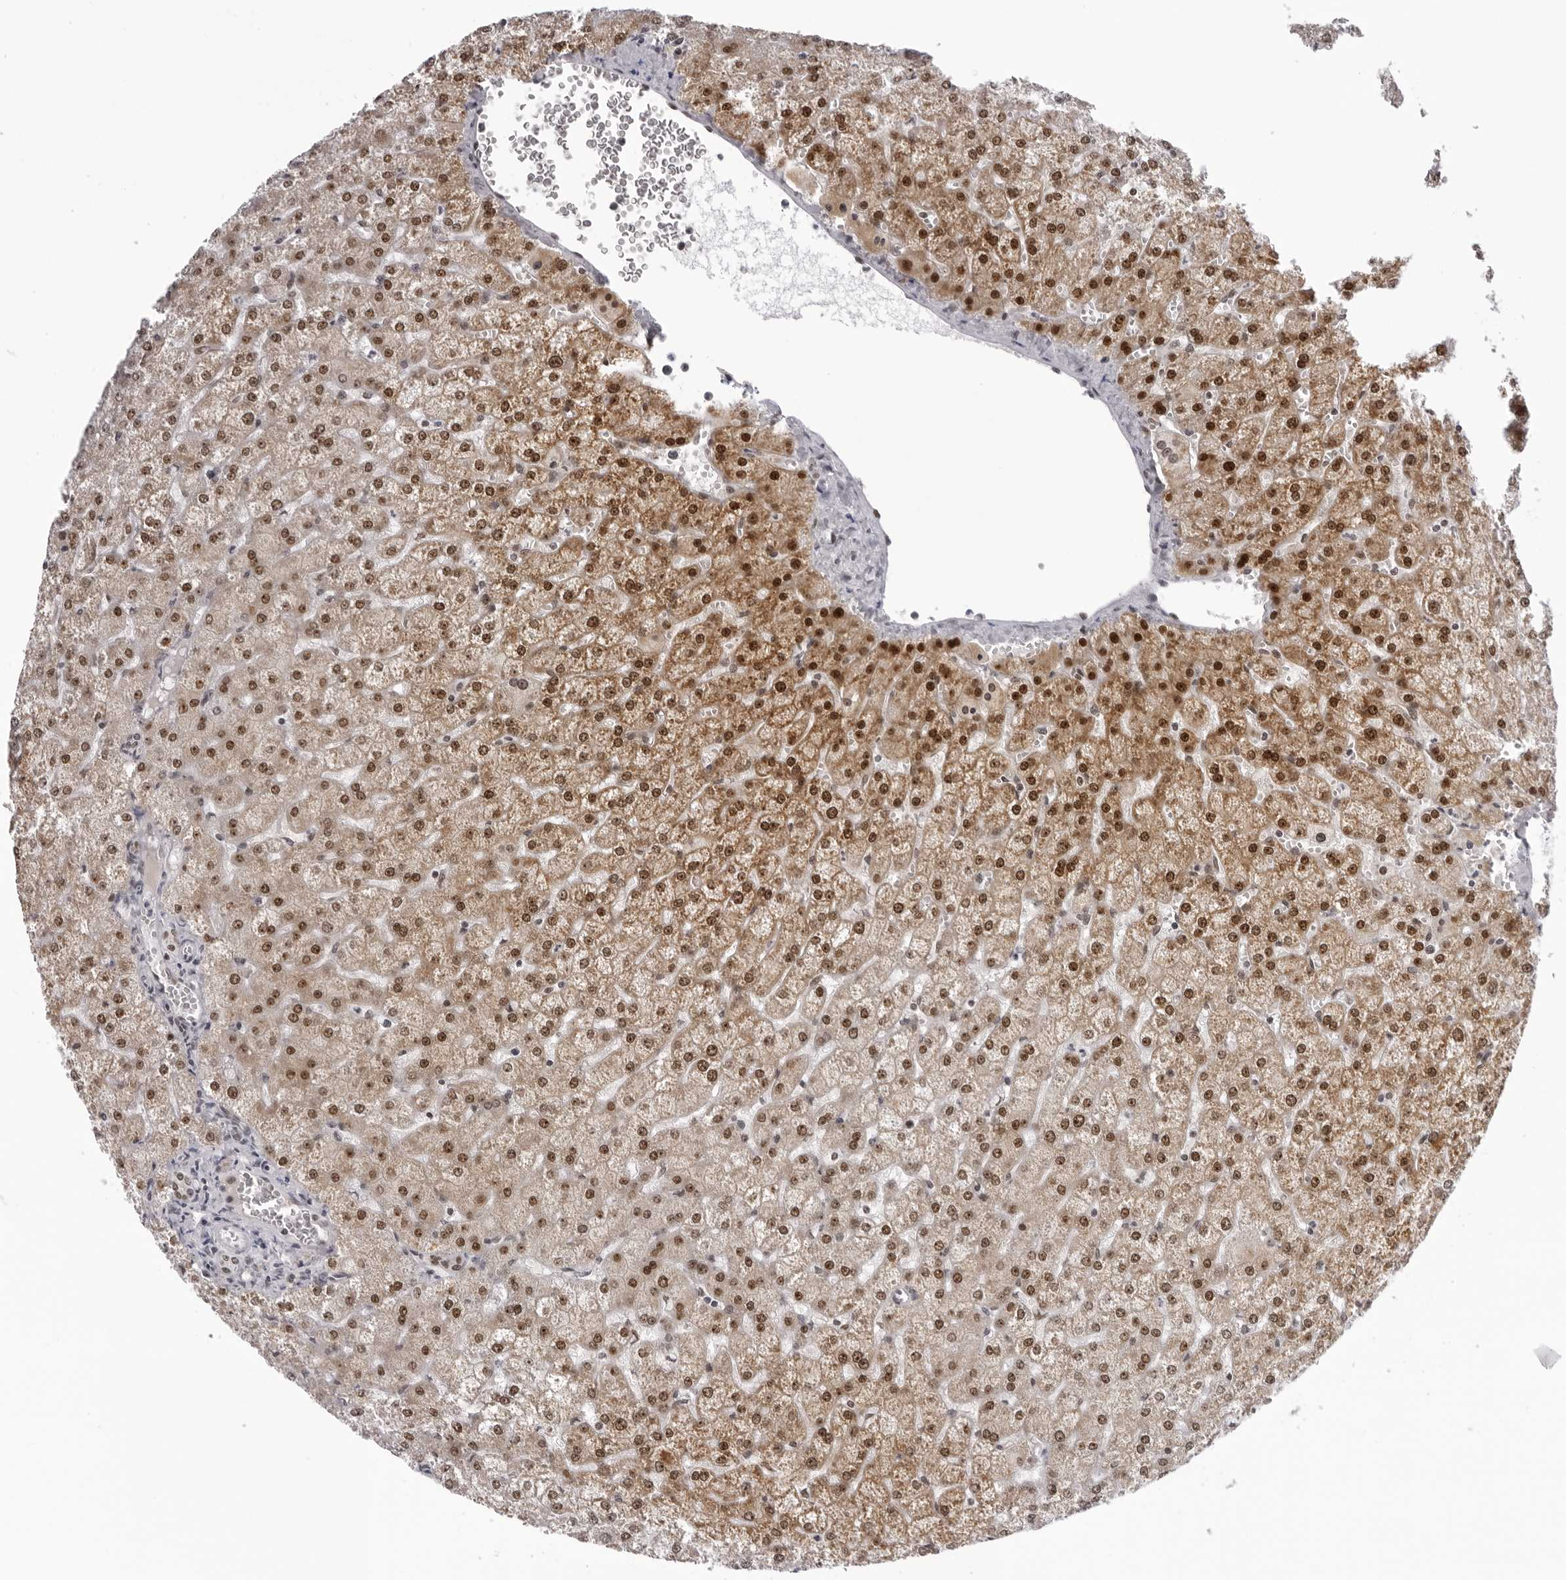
{"staining": {"intensity": "negative", "quantity": "none", "location": "none"}, "tissue": "liver", "cell_type": "Cholangiocytes", "image_type": "normal", "snomed": [{"axis": "morphology", "description": "Normal tissue, NOS"}, {"axis": "topography", "description": "Liver"}], "caption": "This image is of unremarkable liver stained with immunohistochemistry to label a protein in brown with the nuclei are counter-stained blue. There is no expression in cholangiocytes.", "gene": "HEXIM2", "patient": {"sex": "female", "age": 32}}